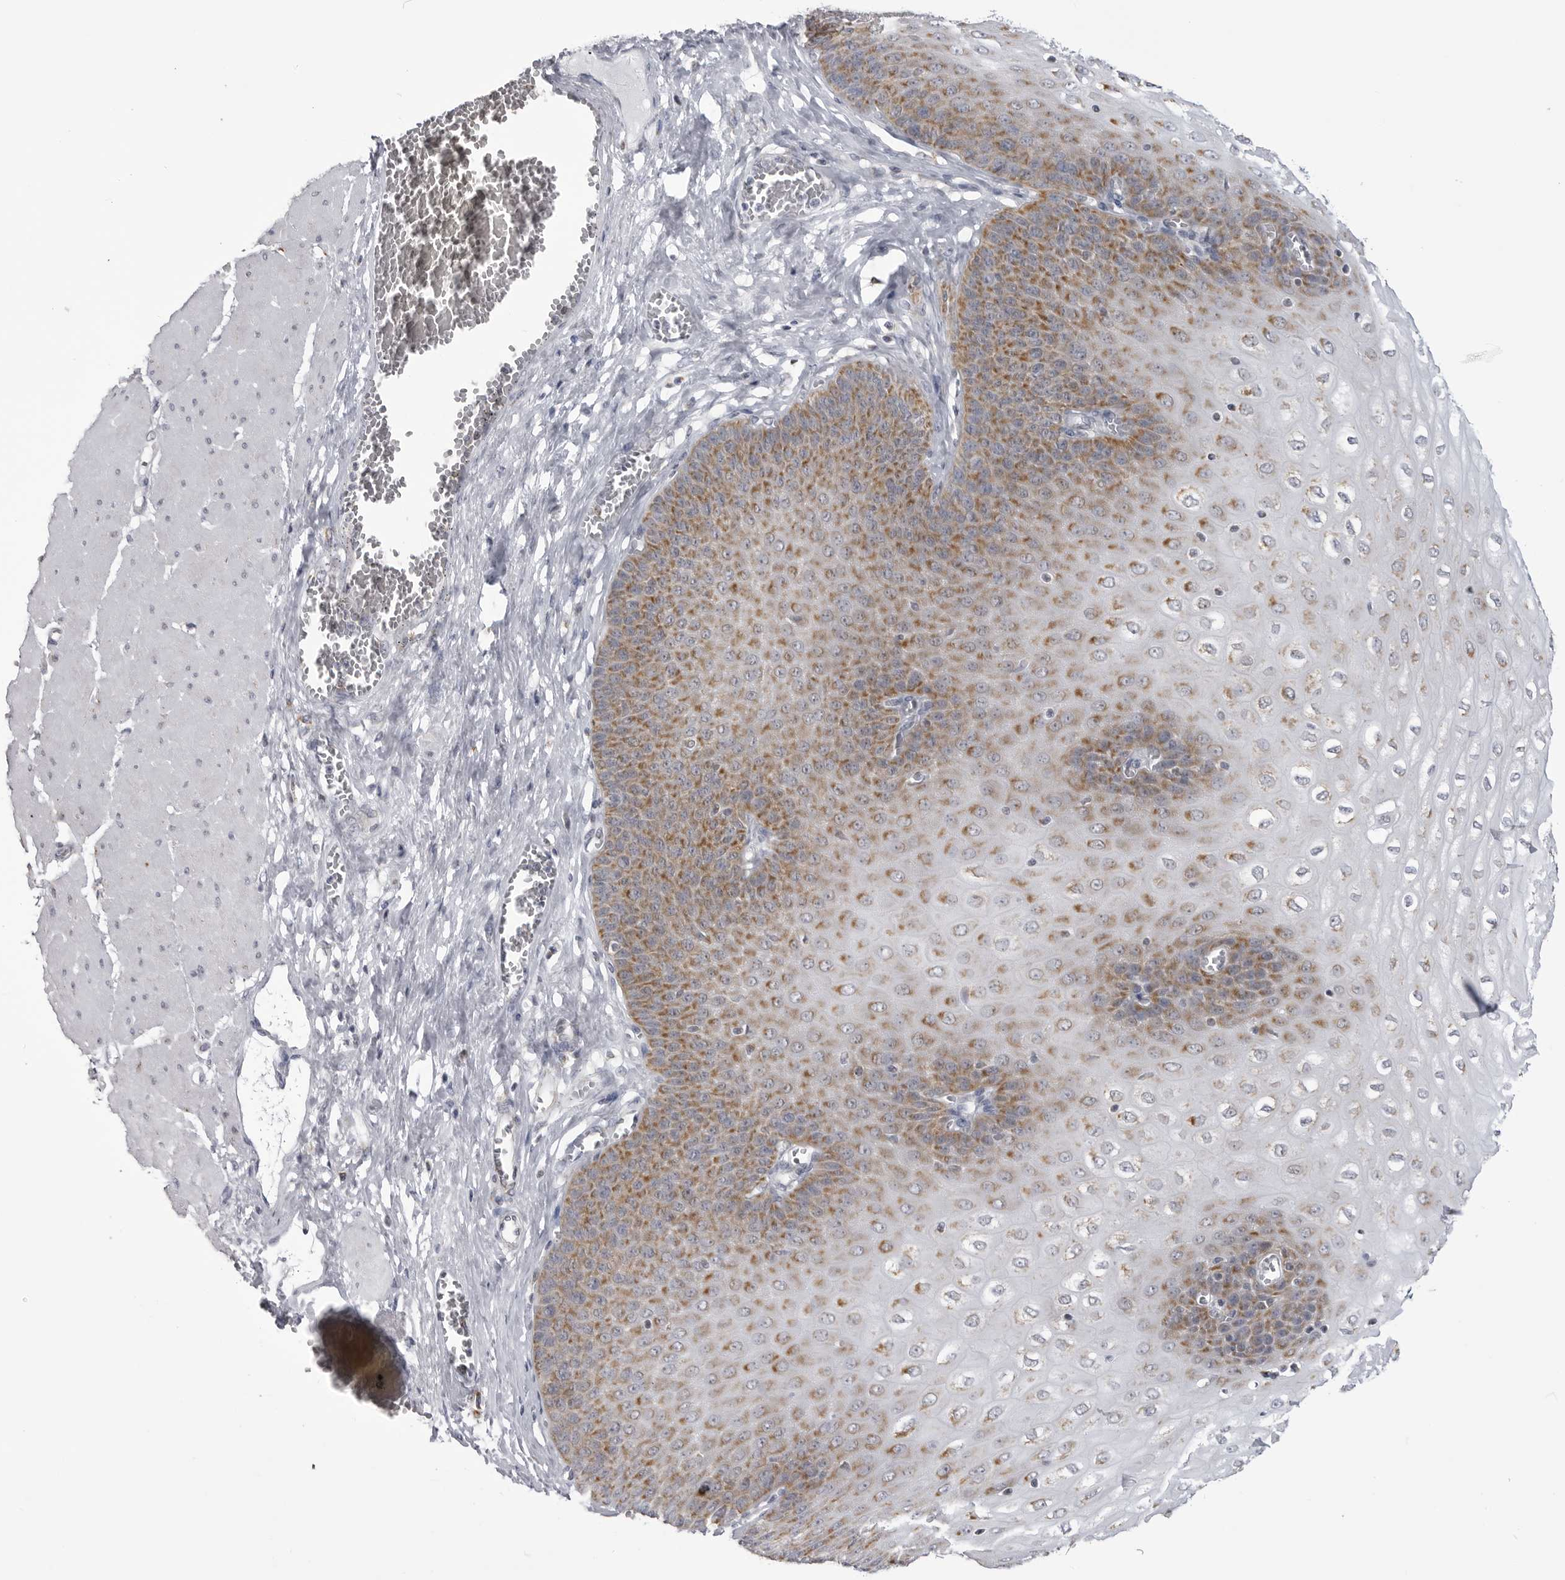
{"staining": {"intensity": "moderate", "quantity": ">75%", "location": "cytoplasmic/membranous"}, "tissue": "esophagus", "cell_type": "Squamous epithelial cells", "image_type": "normal", "snomed": [{"axis": "morphology", "description": "Normal tissue, NOS"}, {"axis": "topography", "description": "Esophagus"}], "caption": "A micrograph of esophagus stained for a protein displays moderate cytoplasmic/membranous brown staining in squamous epithelial cells. (DAB = brown stain, brightfield microscopy at high magnification).", "gene": "FH", "patient": {"sex": "male", "age": 60}}